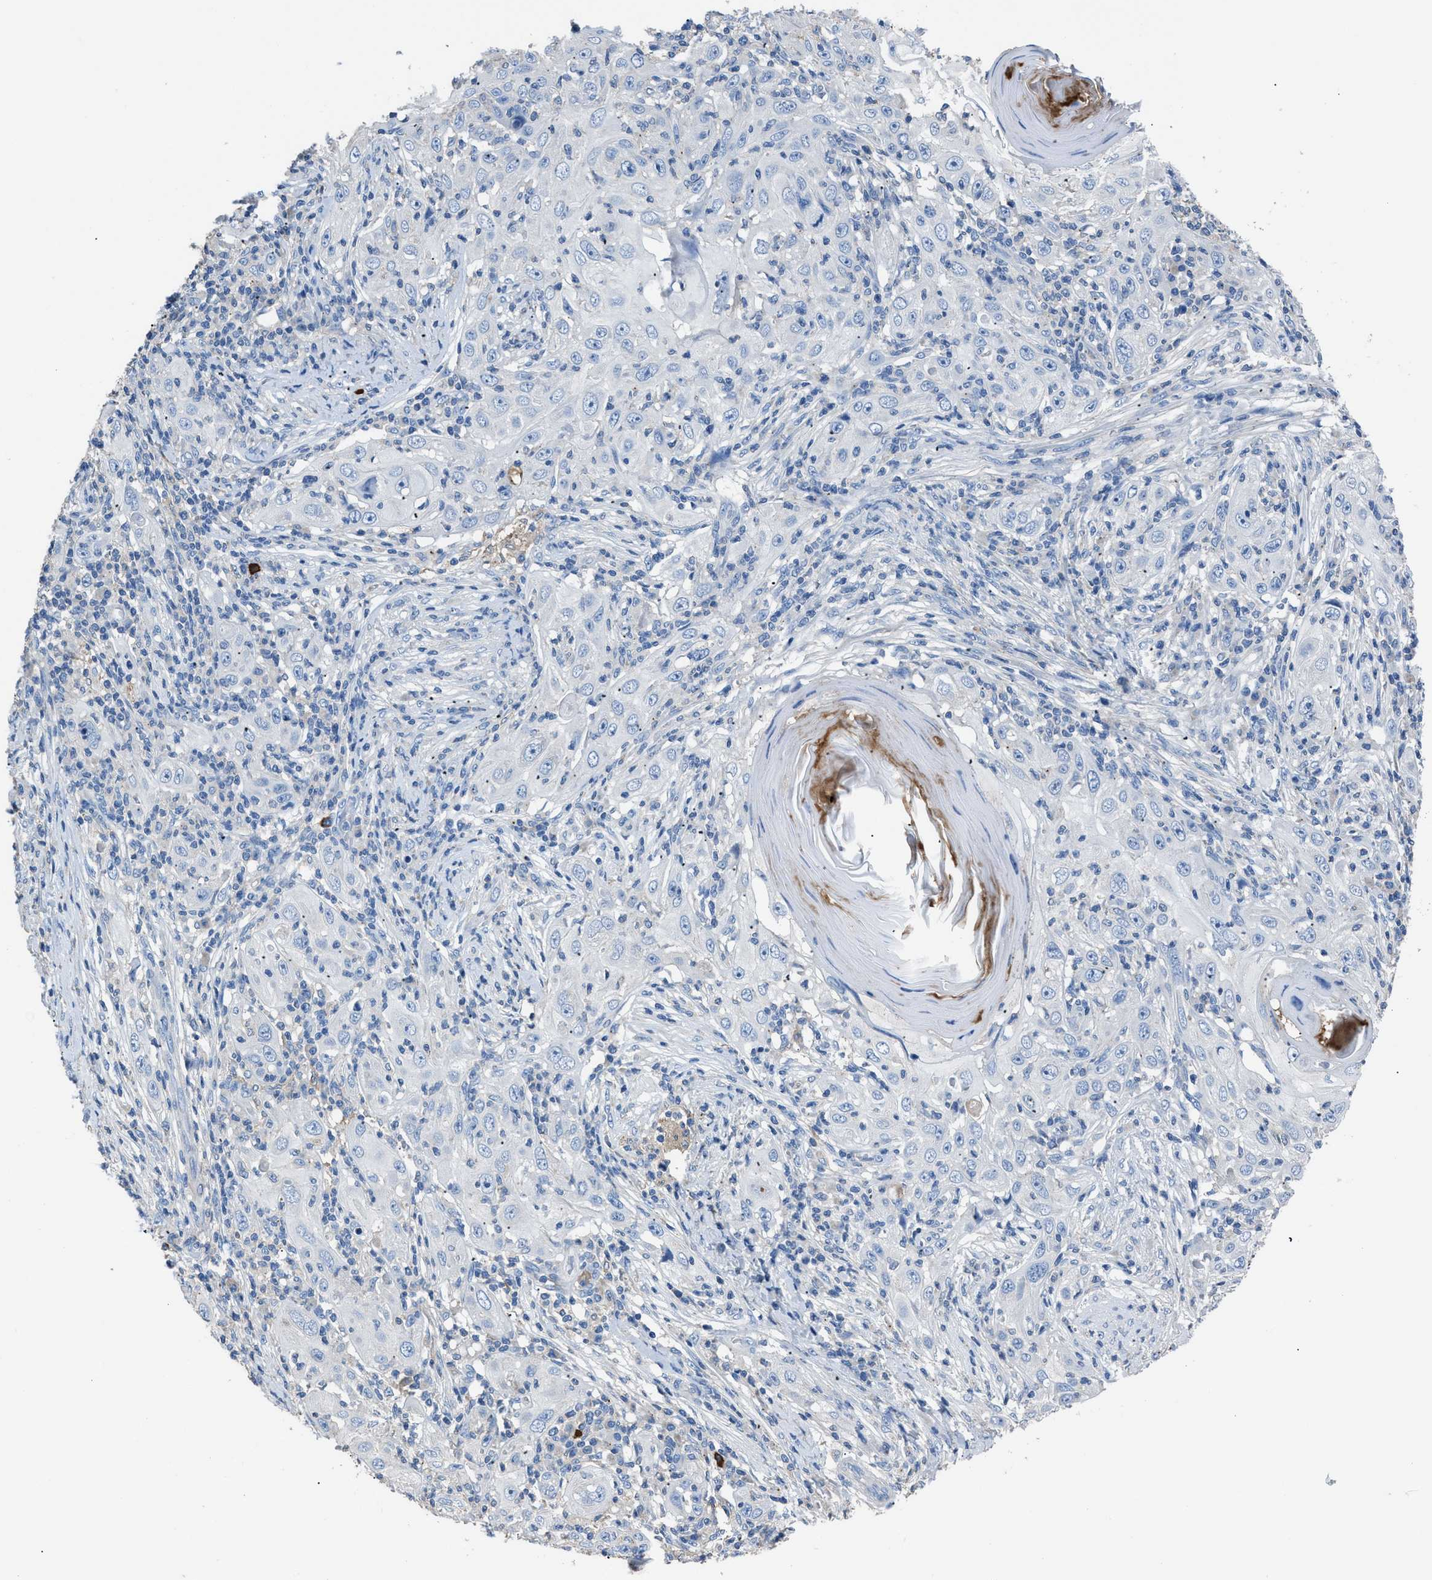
{"staining": {"intensity": "negative", "quantity": "none", "location": "none"}, "tissue": "skin cancer", "cell_type": "Tumor cells", "image_type": "cancer", "snomed": [{"axis": "morphology", "description": "Squamous cell carcinoma, NOS"}, {"axis": "topography", "description": "Skin"}], "caption": "Immunohistochemistry (IHC) of human skin squamous cell carcinoma shows no expression in tumor cells.", "gene": "SGCZ", "patient": {"sex": "female", "age": 88}}